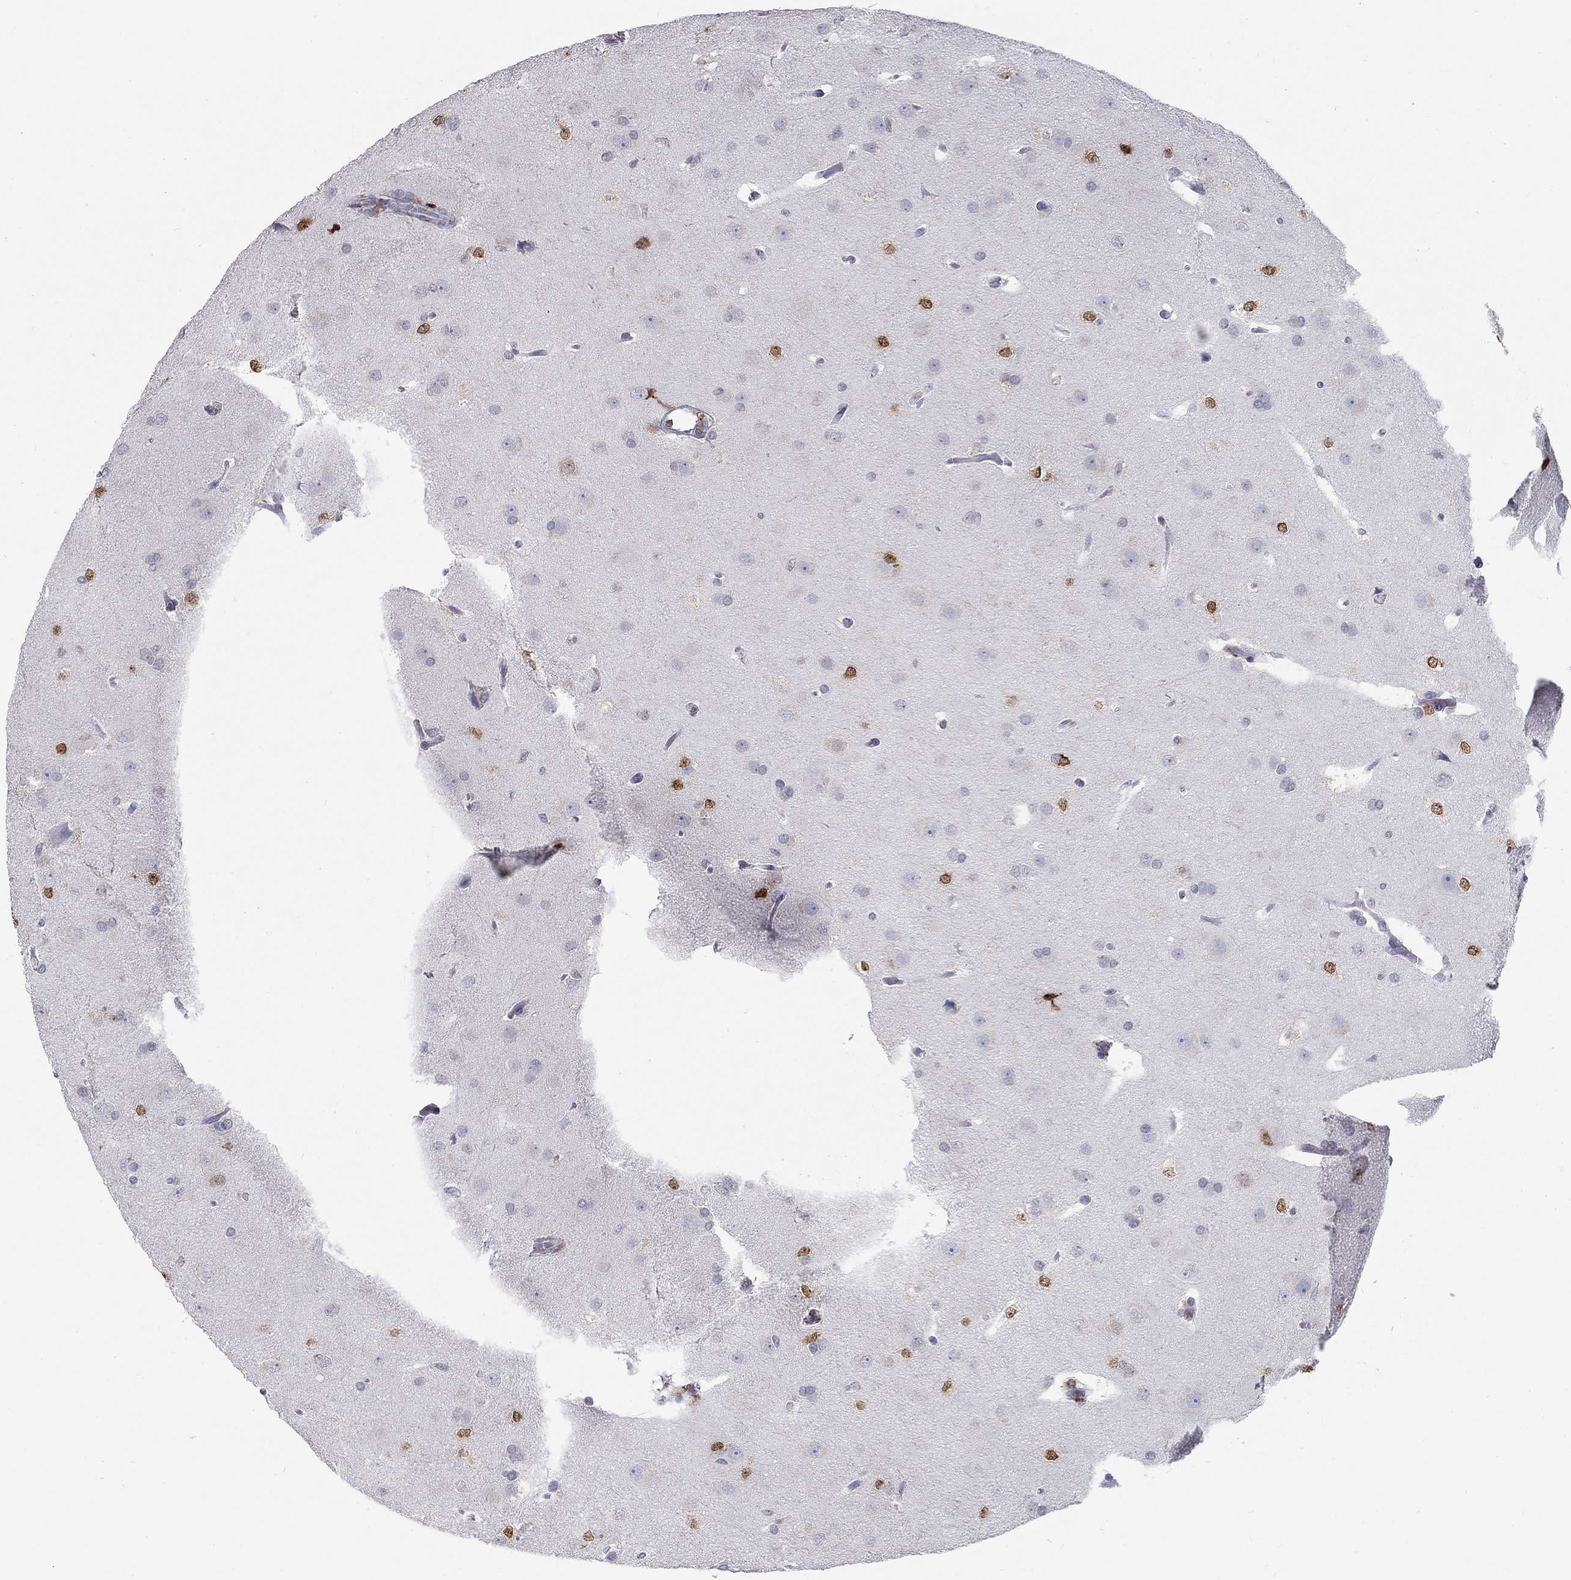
{"staining": {"intensity": "strong", "quantity": "25%-75%", "location": "nuclear"}, "tissue": "glioma", "cell_type": "Tumor cells", "image_type": "cancer", "snomed": [{"axis": "morphology", "description": "Glioma, malignant, Low grade"}, {"axis": "topography", "description": "Brain"}], "caption": "A brown stain highlights strong nuclear expression of a protein in human glioma tumor cells.", "gene": "FGF2", "patient": {"sex": "female", "age": 32}}